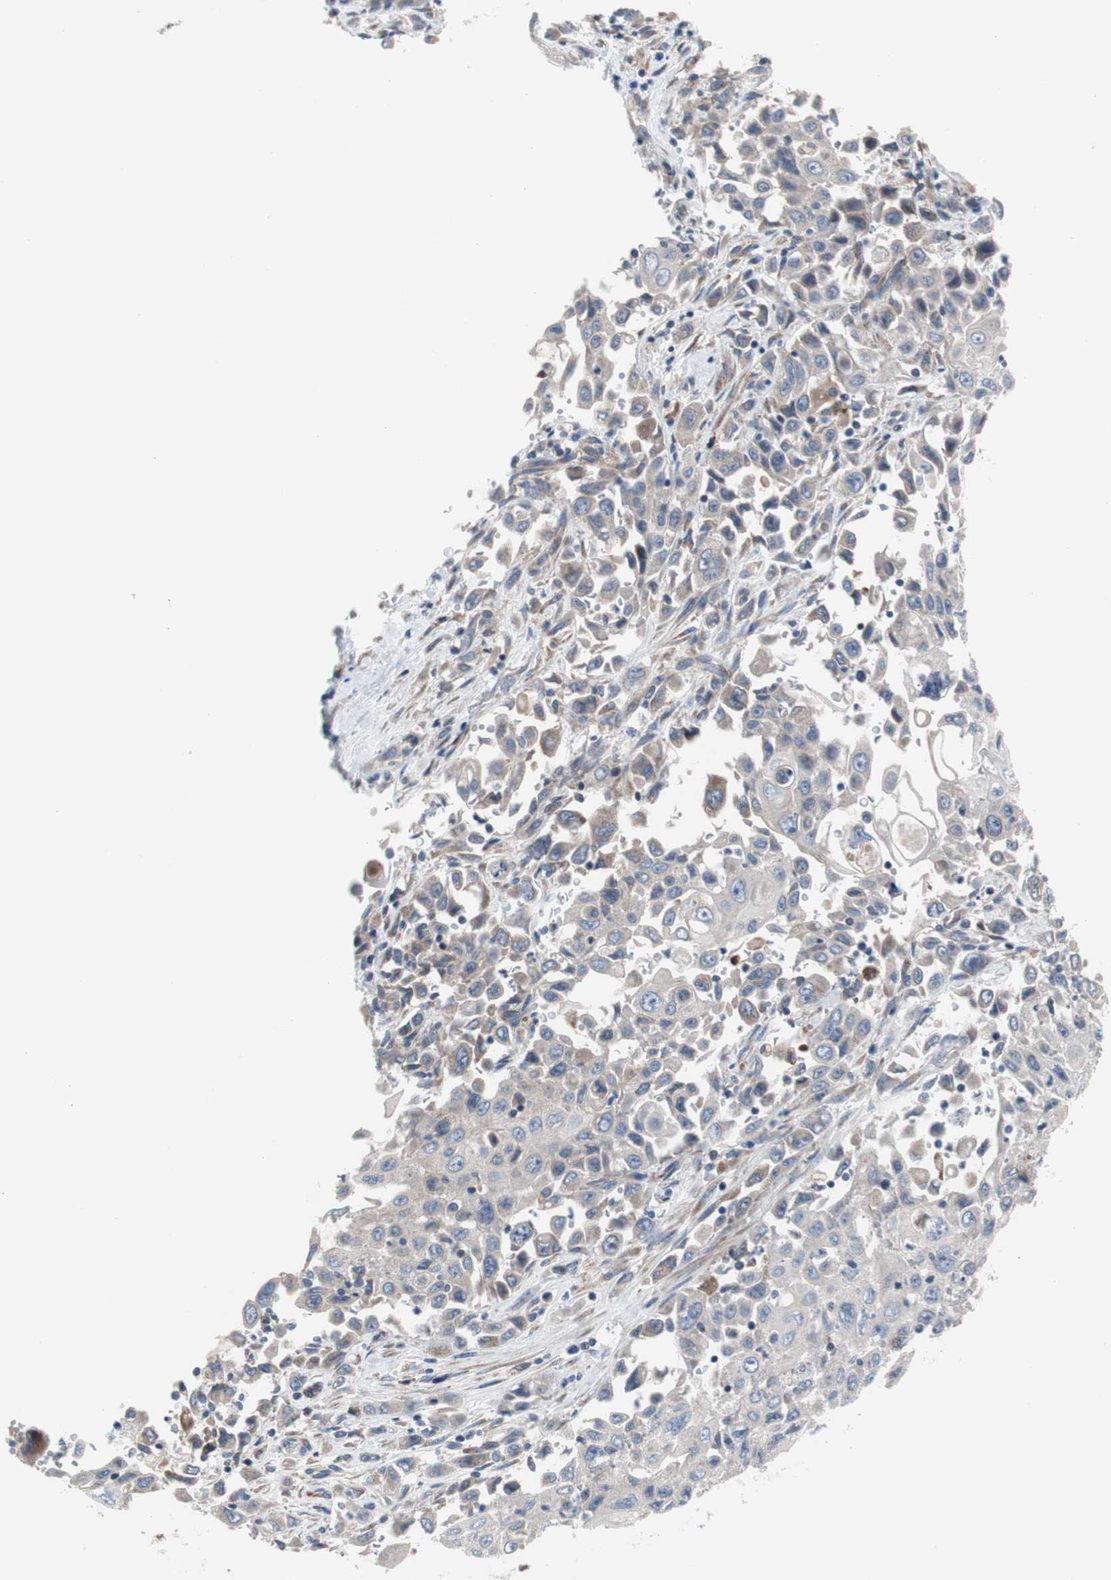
{"staining": {"intensity": "weak", "quantity": ">75%", "location": "cytoplasmic/membranous"}, "tissue": "pancreatic cancer", "cell_type": "Tumor cells", "image_type": "cancer", "snomed": [{"axis": "morphology", "description": "Adenocarcinoma, NOS"}, {"axis": "topography", "description": "Pancreas"}], "caption": "Brown immunohistochemical staining in adenocarcinoma (pancreatic) exhibits weak cytoplasmic/membranous positivity in about >75% of tumor cells.", "gene": "KANSL1", "patient": {"sex": "male", "age": 70}}